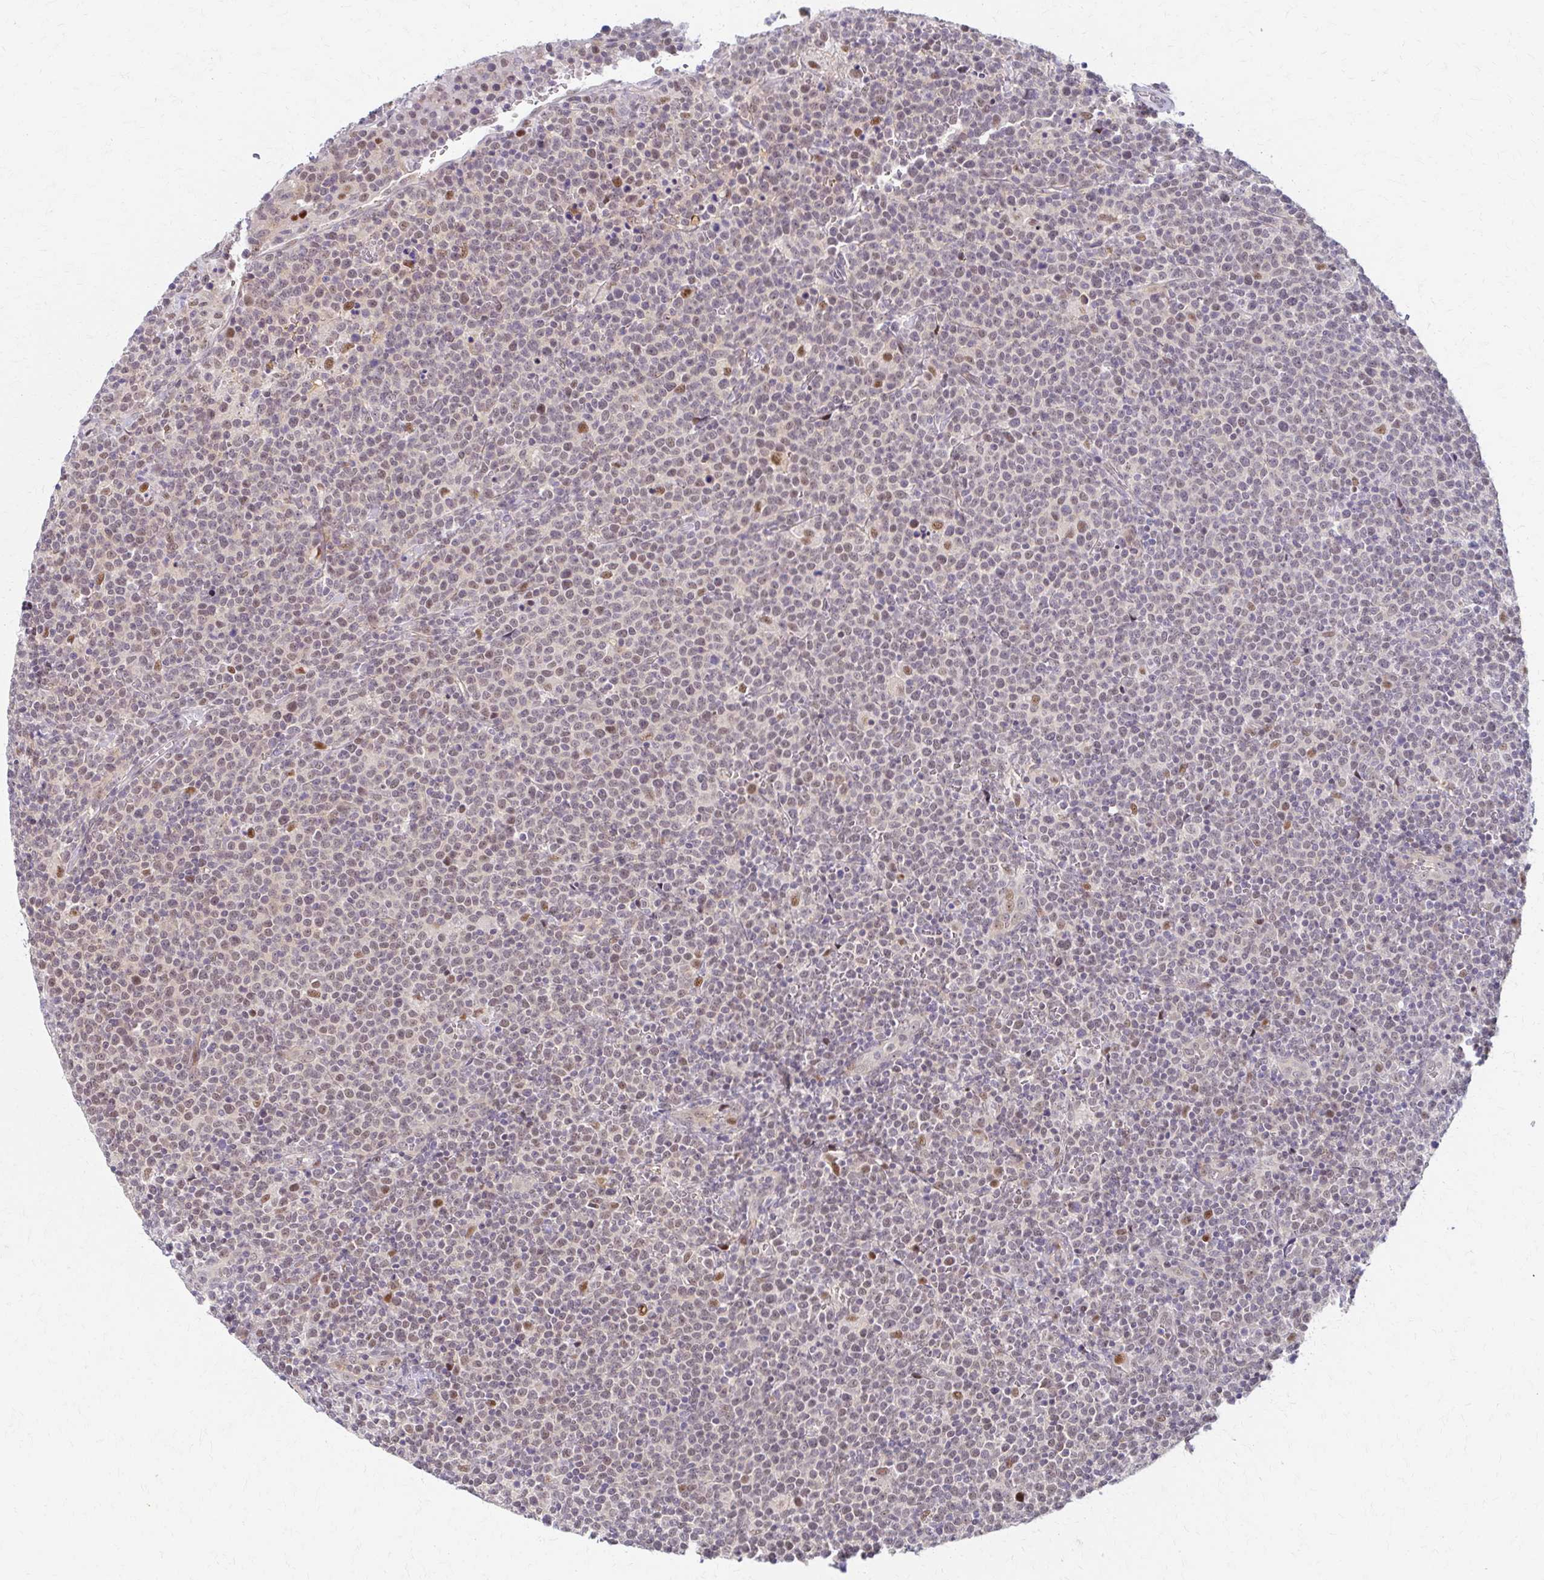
{"staining": {"intensity": "moderate", "quantity": "<25%", "location": "nuclear"}, "tissue": "lymphoma", "cell_type": "Tumor cells", "image_type": "cancer", "snomed": [{"axis": "morphology", "description": "Malignant lymphoma, non-Hodgkin's type, High grade"}, {"axis": "topography", "description": "Lymph node"}], "caption": "IHC (DAB (3,3'-diaminobenzidine)) staining of human high-grade malignant lymphoma, non-Hodgkin's type shows moderate nuclear protein expression in approximately <25% of tumor cells.", "gene": "PSMD7", "patient": {"sex": "male", "age": 61}}